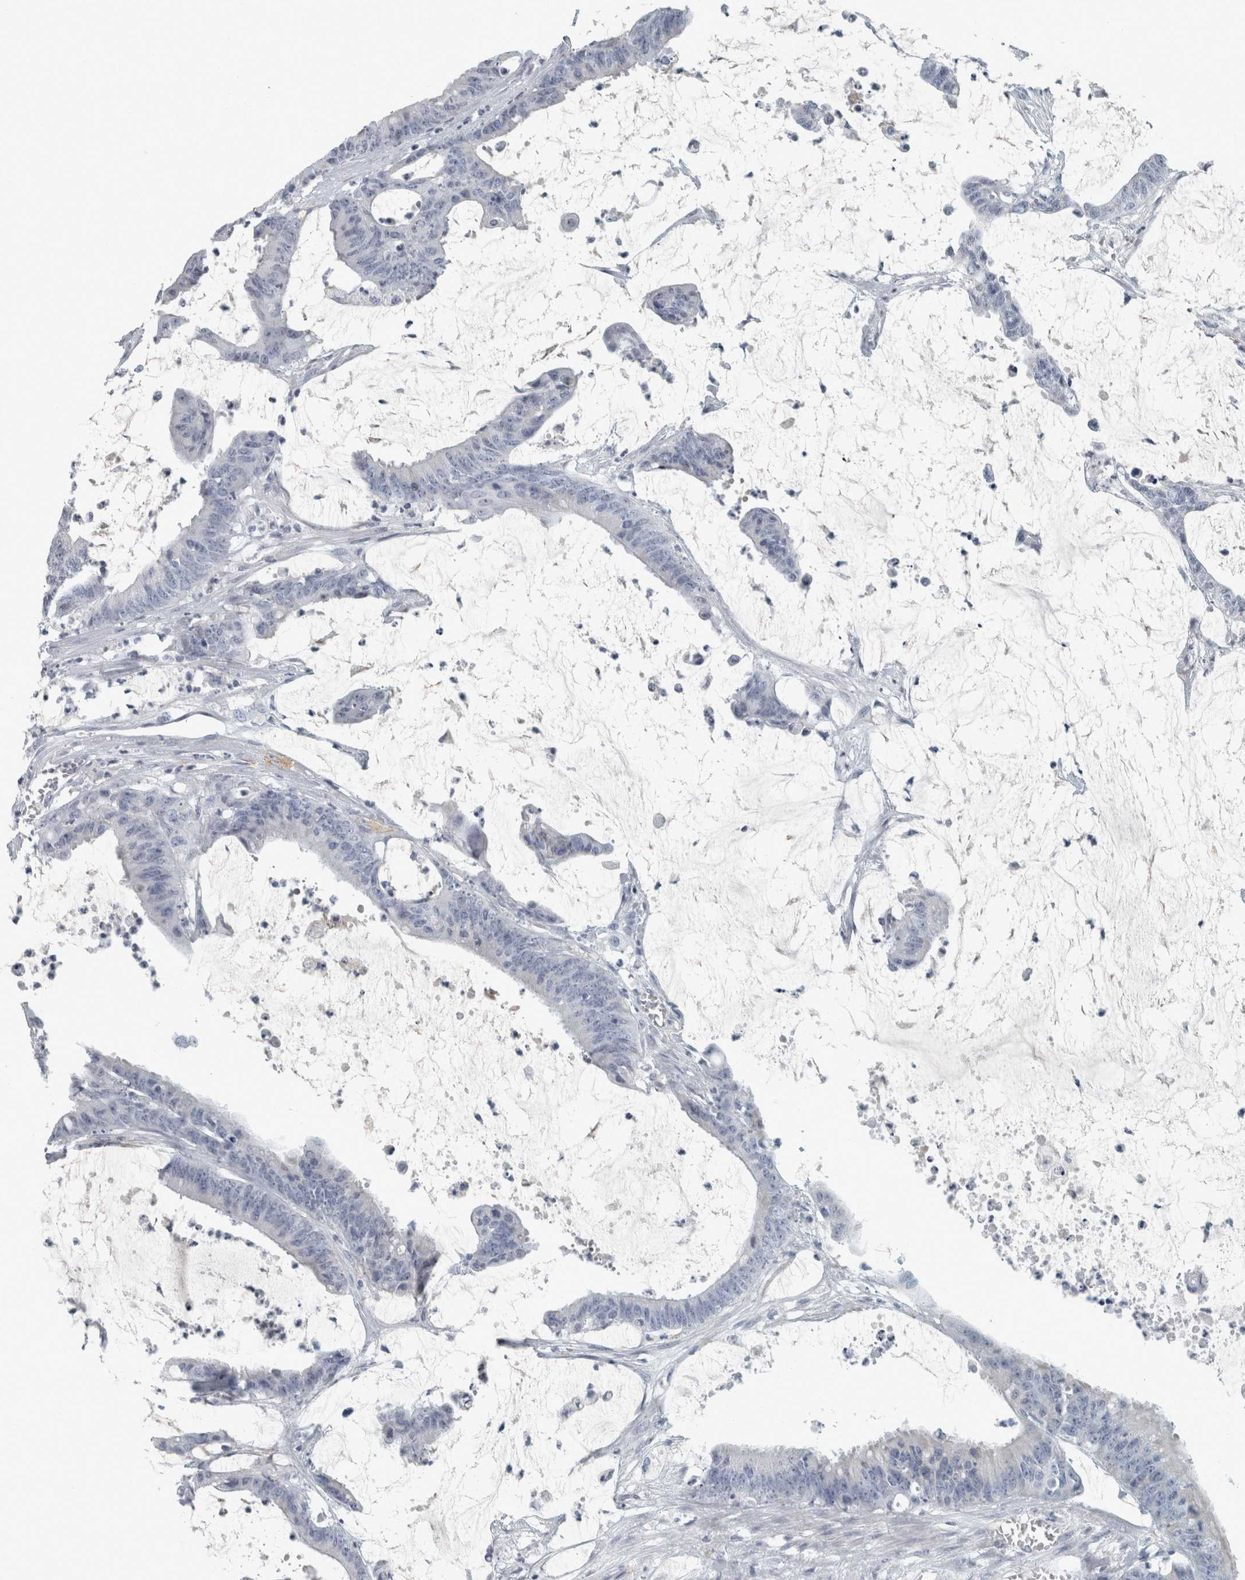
{"staining": {"intensity": "negative", "quantity": "none", "location": "none"}, "tissue": "colorectal cancer", "cell_type": "Tumor cells", "image_type": "cancer", "snomed": [{"axis": "morphology", "description": "Adenocarcinoma, NOS"}, {"axis": "topography", "description": "Rectum"}], "caption": "This is an immunohistochemistry histopathology image of colorectal adenocarcinoma. There is no staining in tumor cells.", "gene": "CHL1", "patient": {"sex": "female", "age": 66}}